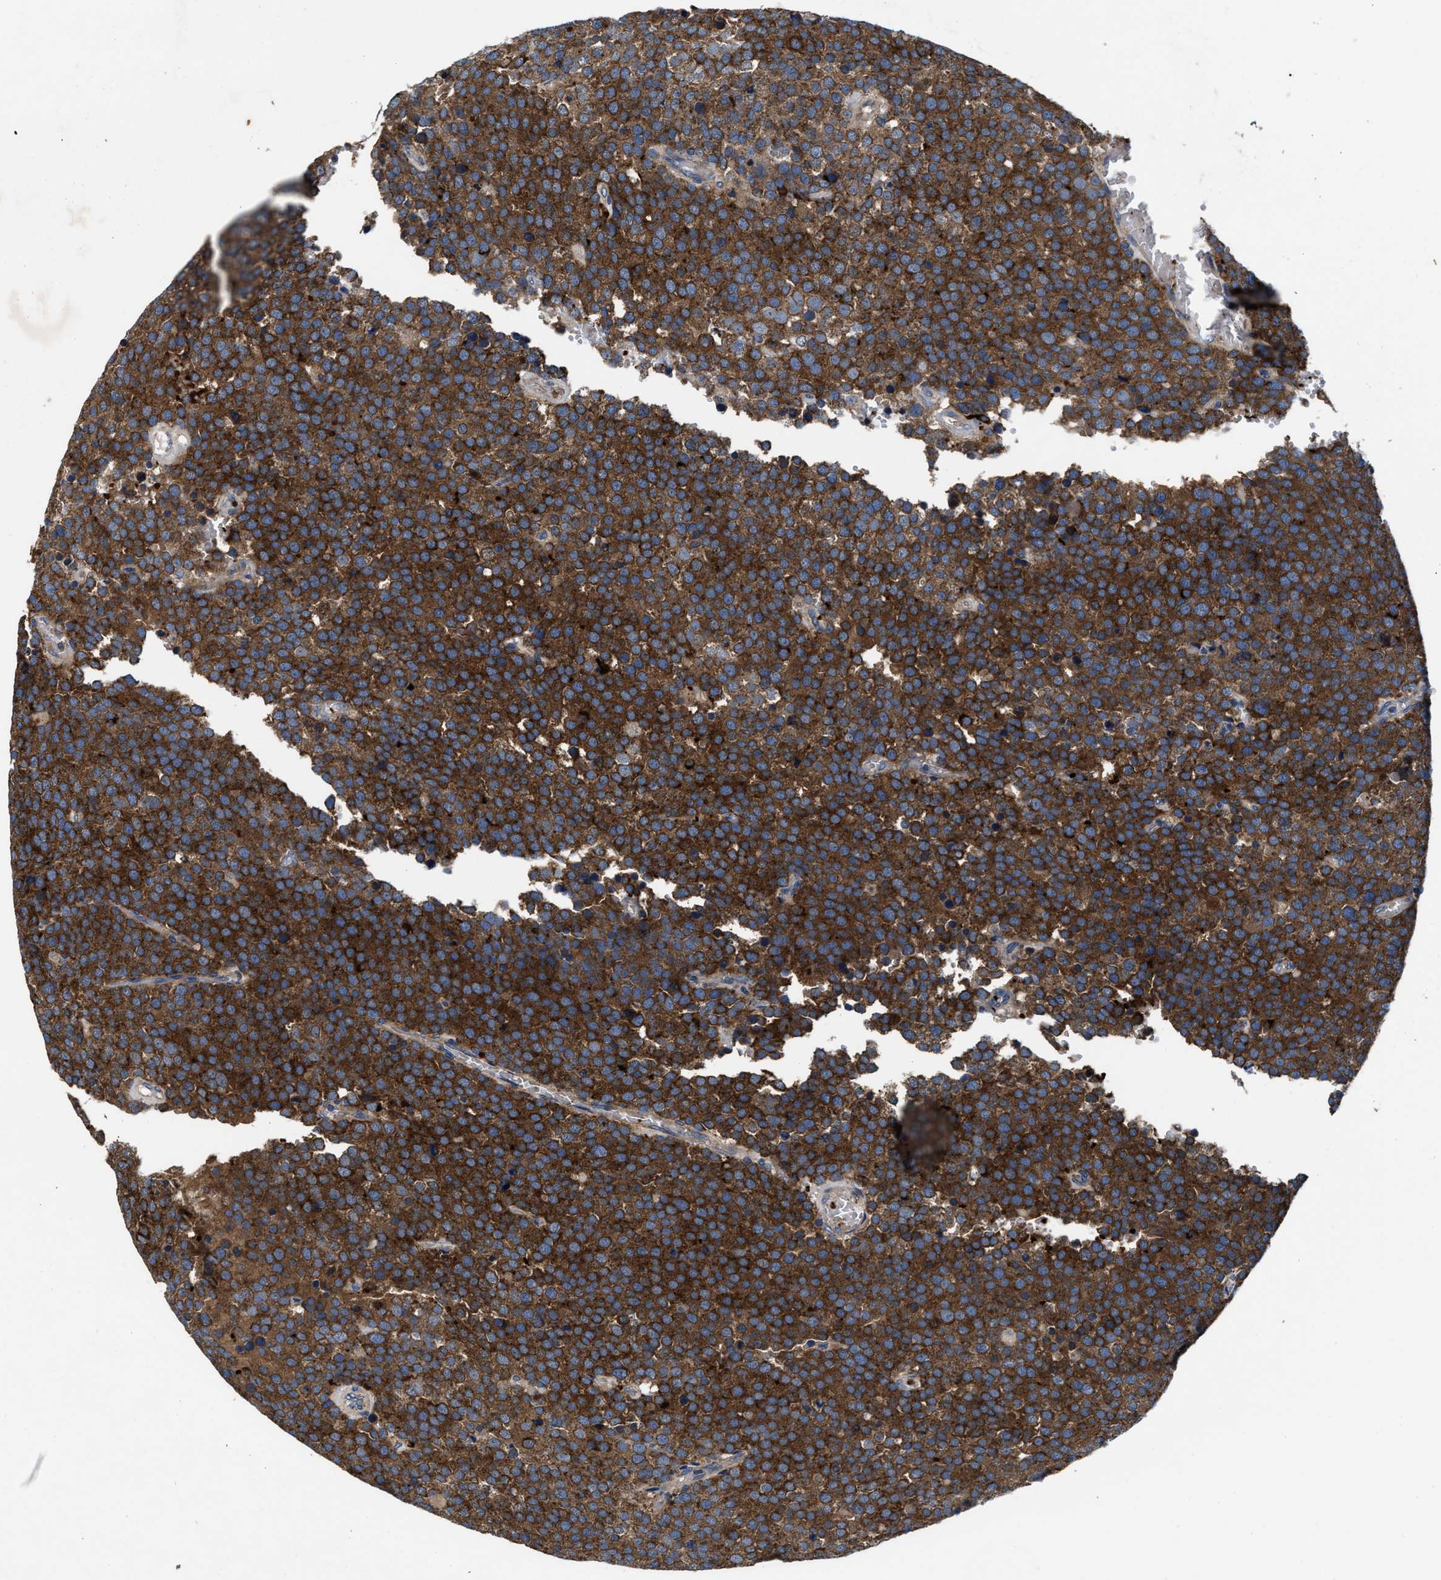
{"staining": {"intensity": "strong", "quantity": ">75%", "location": "cytoplasmic/membranous"}, "tissue": "testis cancer", "cell_type": "Tumor cells", "image_type": "cancer", "snomed": [{"axis": "morphology", "description": "Normal tissue, NOS"}, {"axis": "morphology", "description": "Seminoma, NOS"}, {"axis": "topography", "description": "Testis"}], "caption": "DAB (3,3'-diaminobenzidine) immunohistochemical staining of human testis seminoma reveals strong cytoplasmic/membranous protein positivity in about >75% of tumor cells.", "gene": "PHLPP1", "patient": {"sex": "male", "age": 71}}